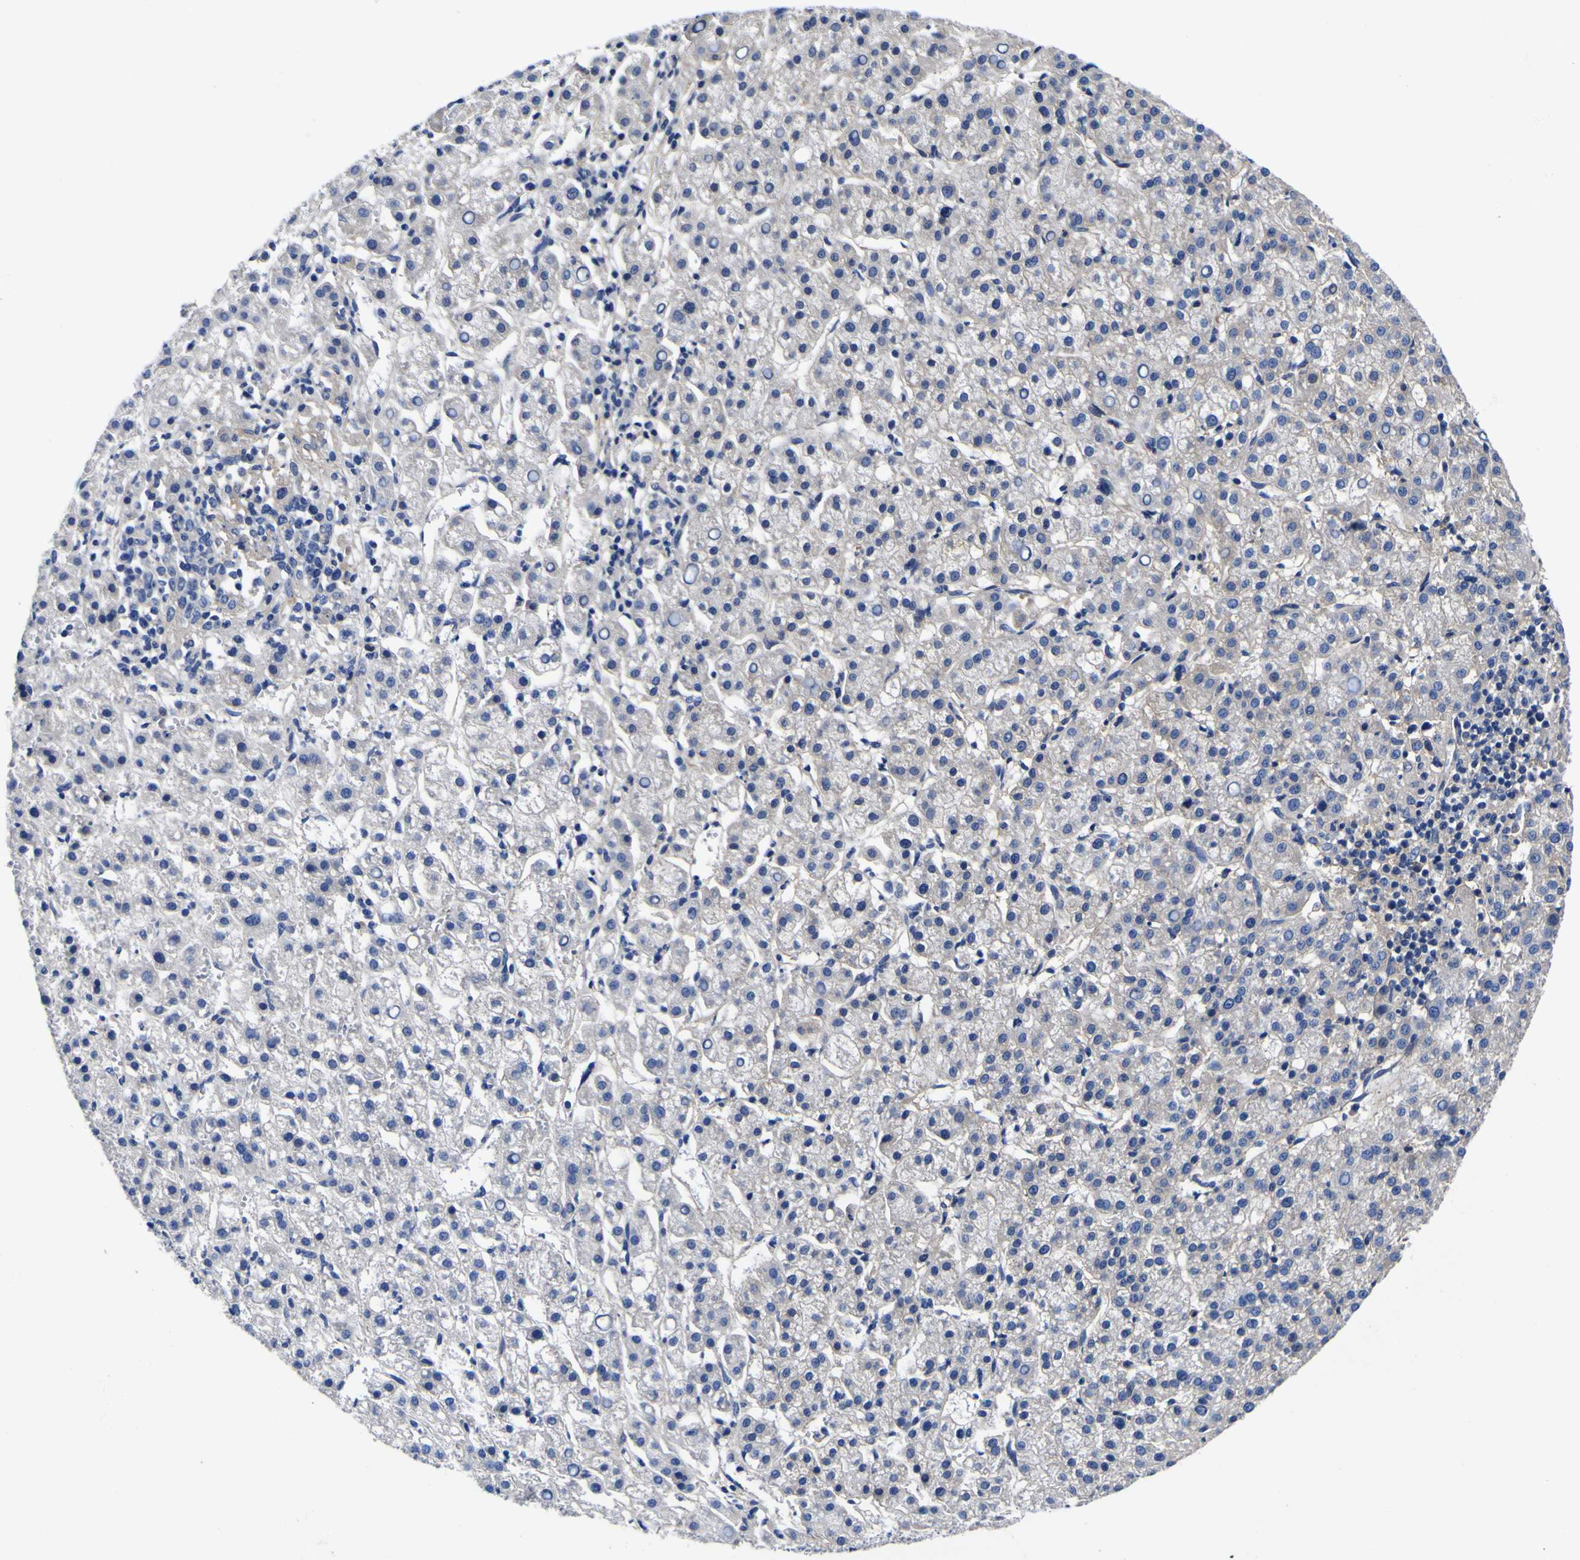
{"staining": {"intensity": "negative", "quantity": "none", "location": "none"}, "tissue": "liver cancer", "cell_type": "Tumor cells", "image_type": "cancer", "snomed": [{"axis": "morphology", "description": "Carcinoma, Hepatocellular, NOS"}, {"axis": "topography", "description": "Liver"}], "caption": "Liver cancer was stained to show a protein in brown. There is no significant positivity in tumor cells.", "gene": "VASN", "patient": {"sex": "female", "age": 58}}